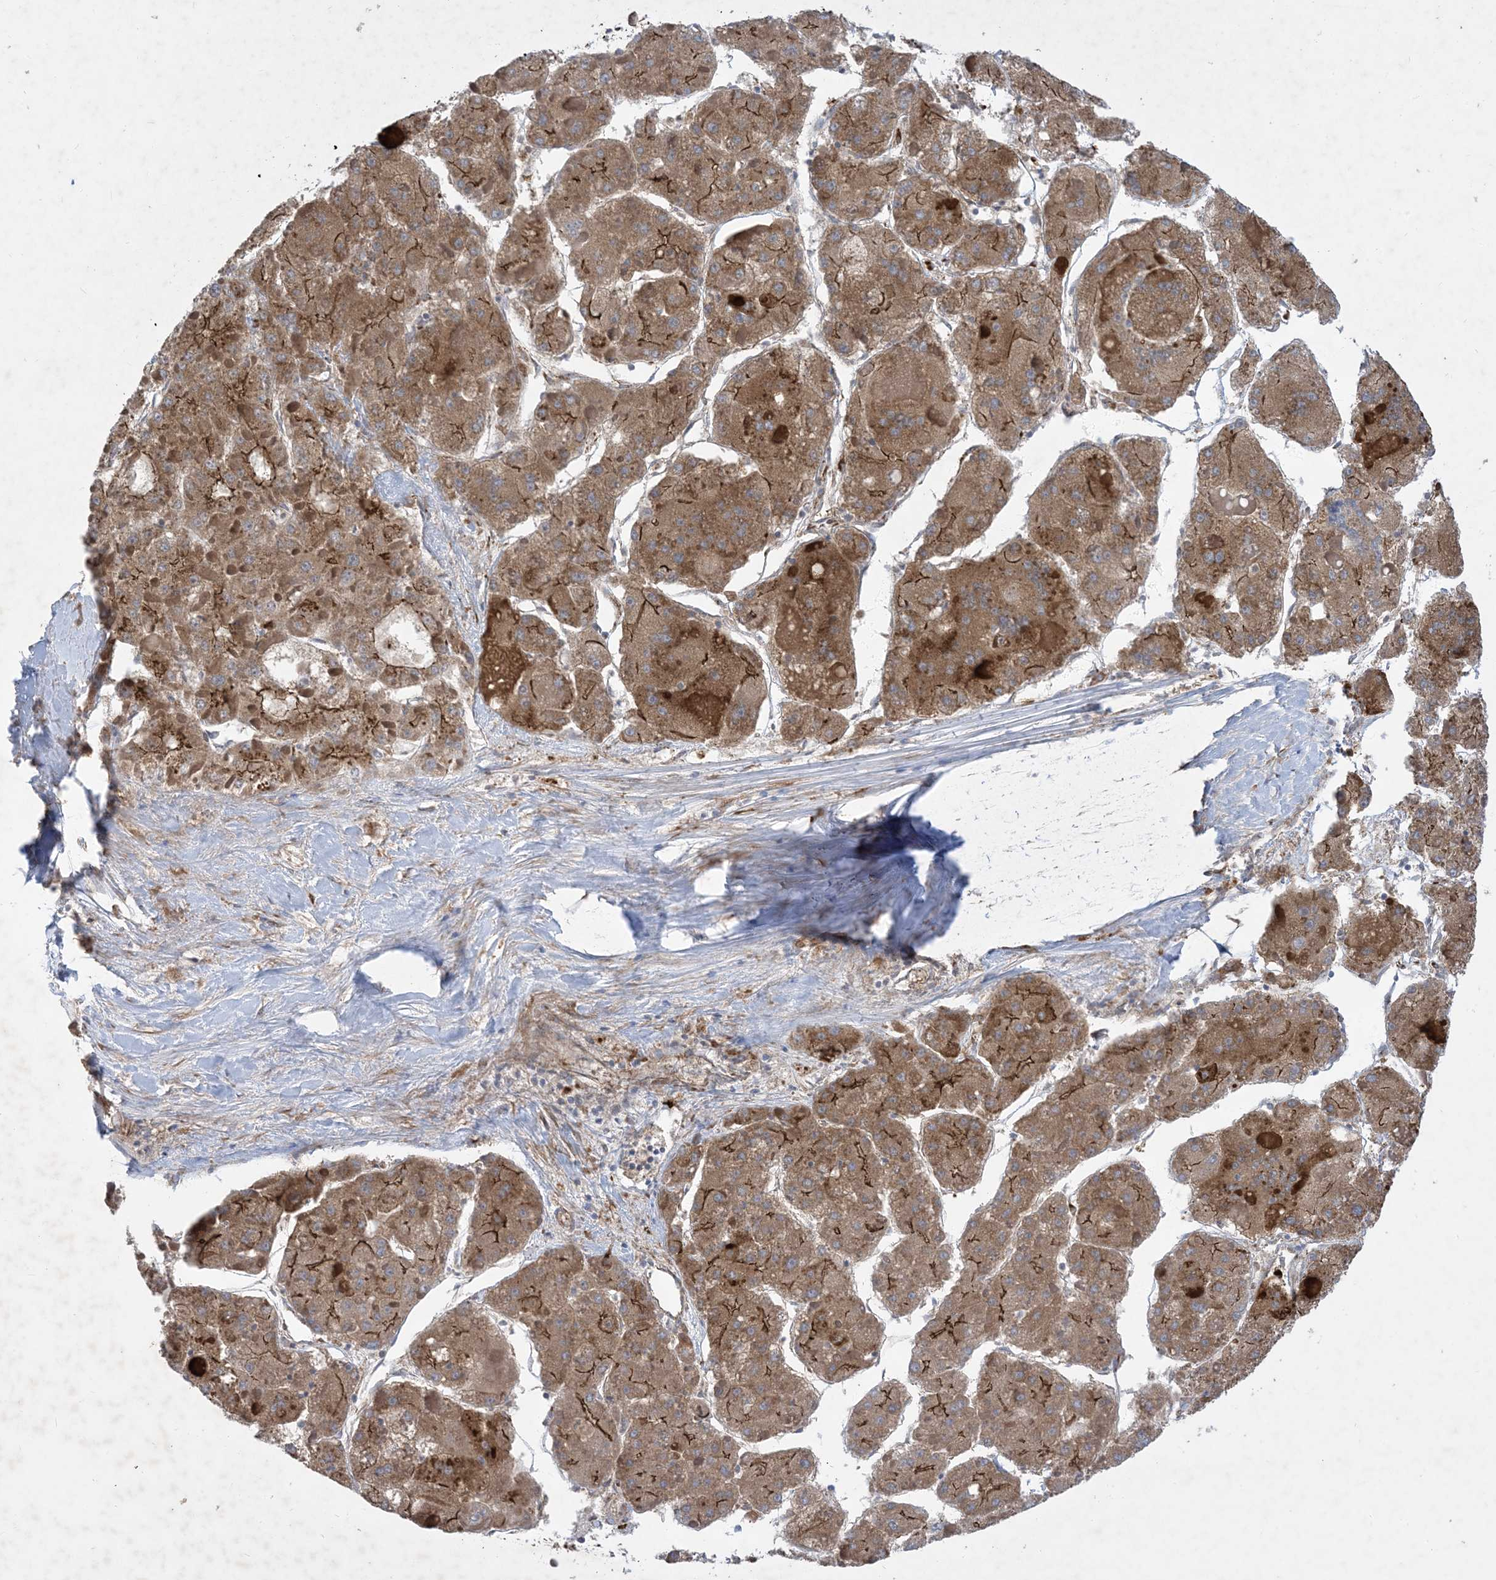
{"staining": {"intensity": "moderate", "quantity": ">75%", "location": "cytoplasmic/membranous"}, "tissue": "liver cancer", "cell_type": "Tumor cells", "image_type": "cancer", "snomed": [{"axis": "morphology", "description": "Carcinoma, Hepatocellular, NOS"}, {"axis": "topography", "description": "Liver"}], "caption": "Immunohistochemical staining of liver cancer reveals medium levels of moderate cytoplasmic/membranous staining in about >75% of tumor cells. The protein is stained brown, and the nuclei are stained in blue (DAB IHC with brightfield microscopy, high magnification).", "gene": "OTOP1", "patient": {"sex": "female", "age": 73}}